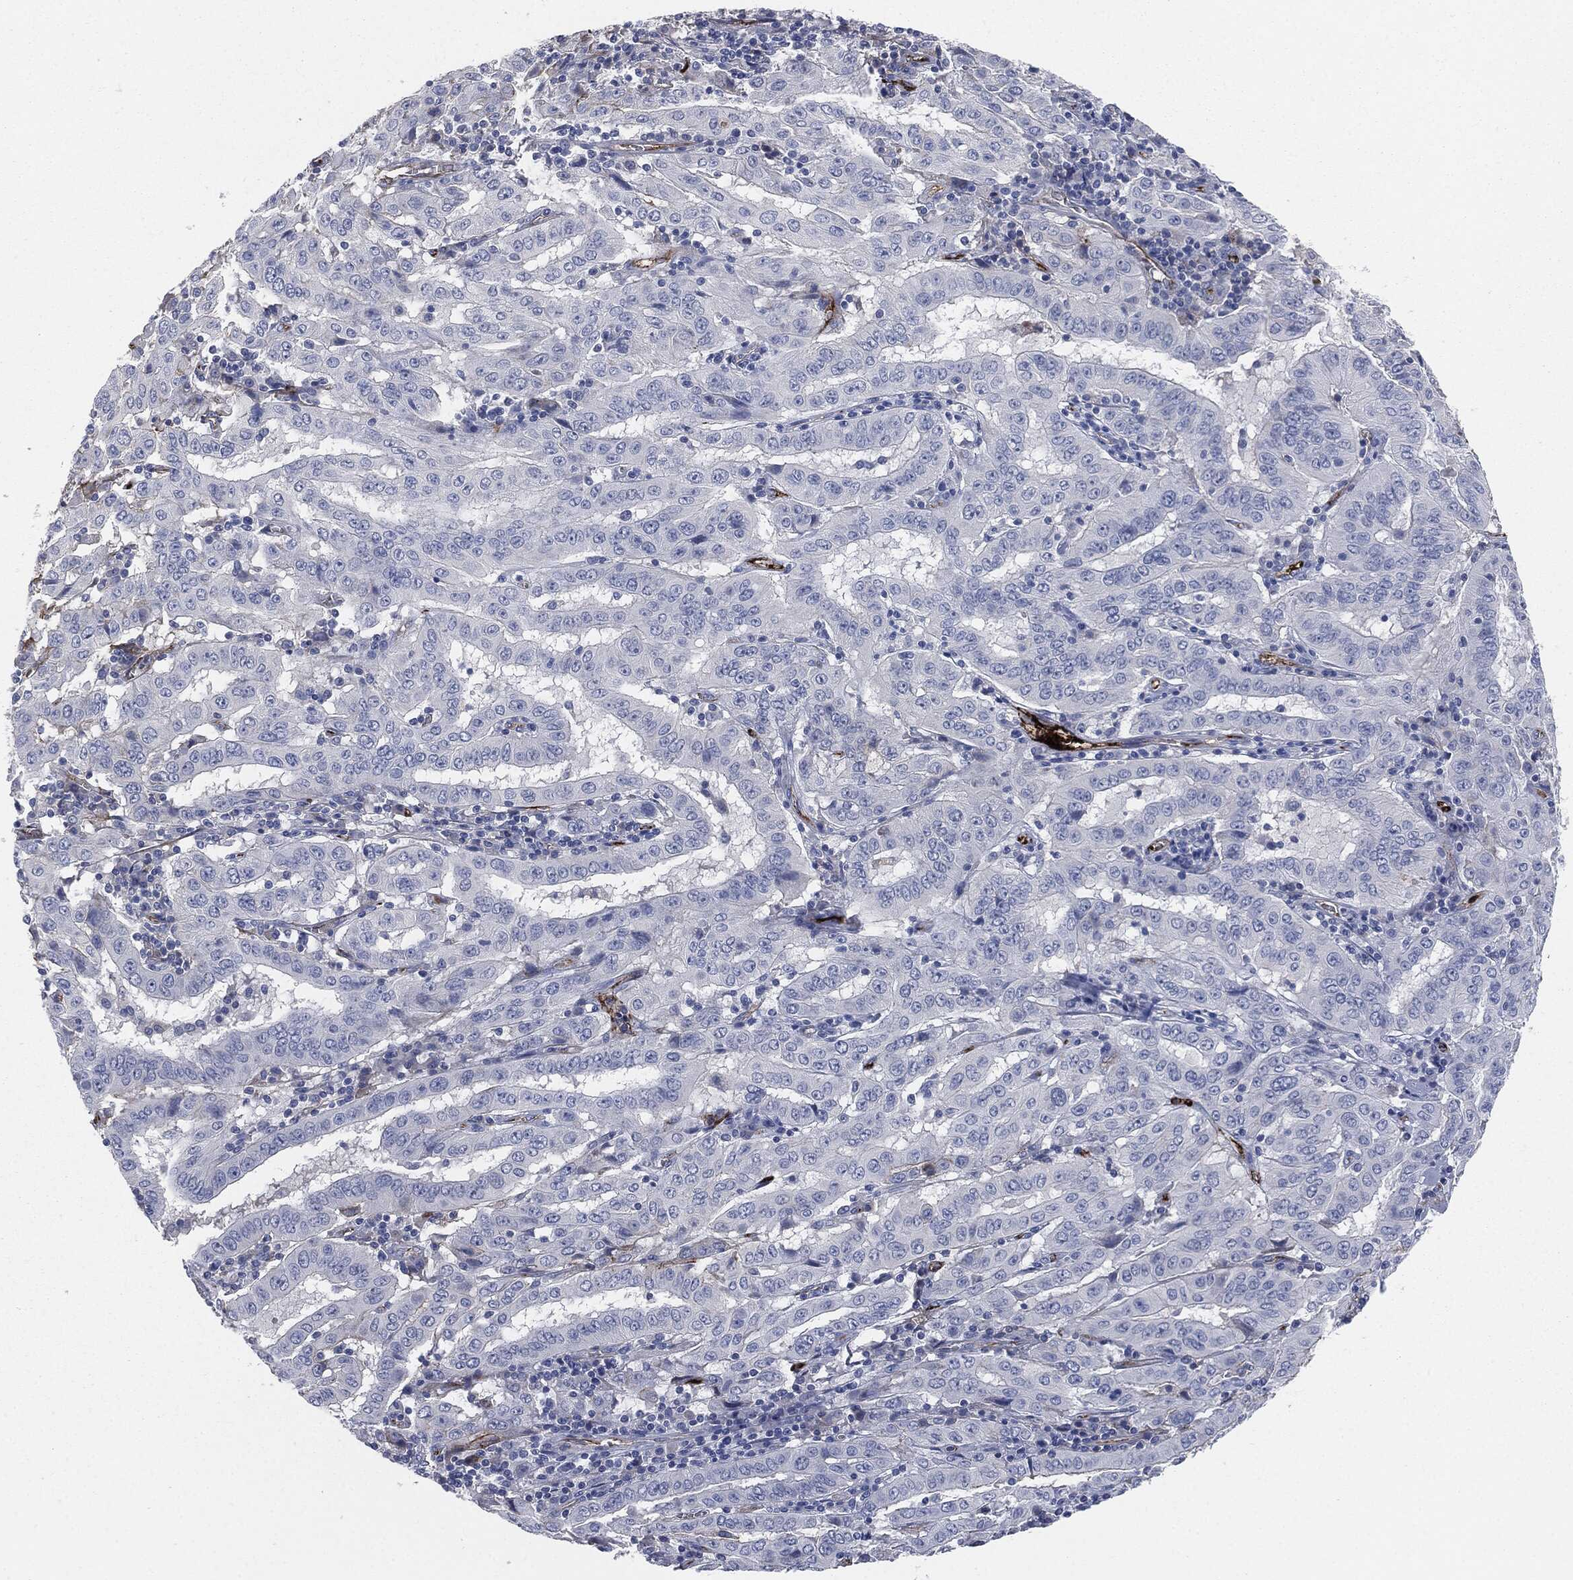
{"staining": {"intensity": "negative", "quantity": "none", "location": "none"}, "tissue": "pancreatic cancer", "cell_type": "Tumor cells", "image_type": "cancer", "snomed": [{"axis": "morphology", "description": "Adenocarcinoma, NOS"}, {"axis": "topography", "description": "Pancreas"}], "caption": "Immunohistochemistry micrograph of neoplastic tissue: pancreatic adenocarcinoma stained with DAB displays no significant protein positivity in tumor cells.", "gene": "APOB", "patient": {"sex": "male", "age": 63}}